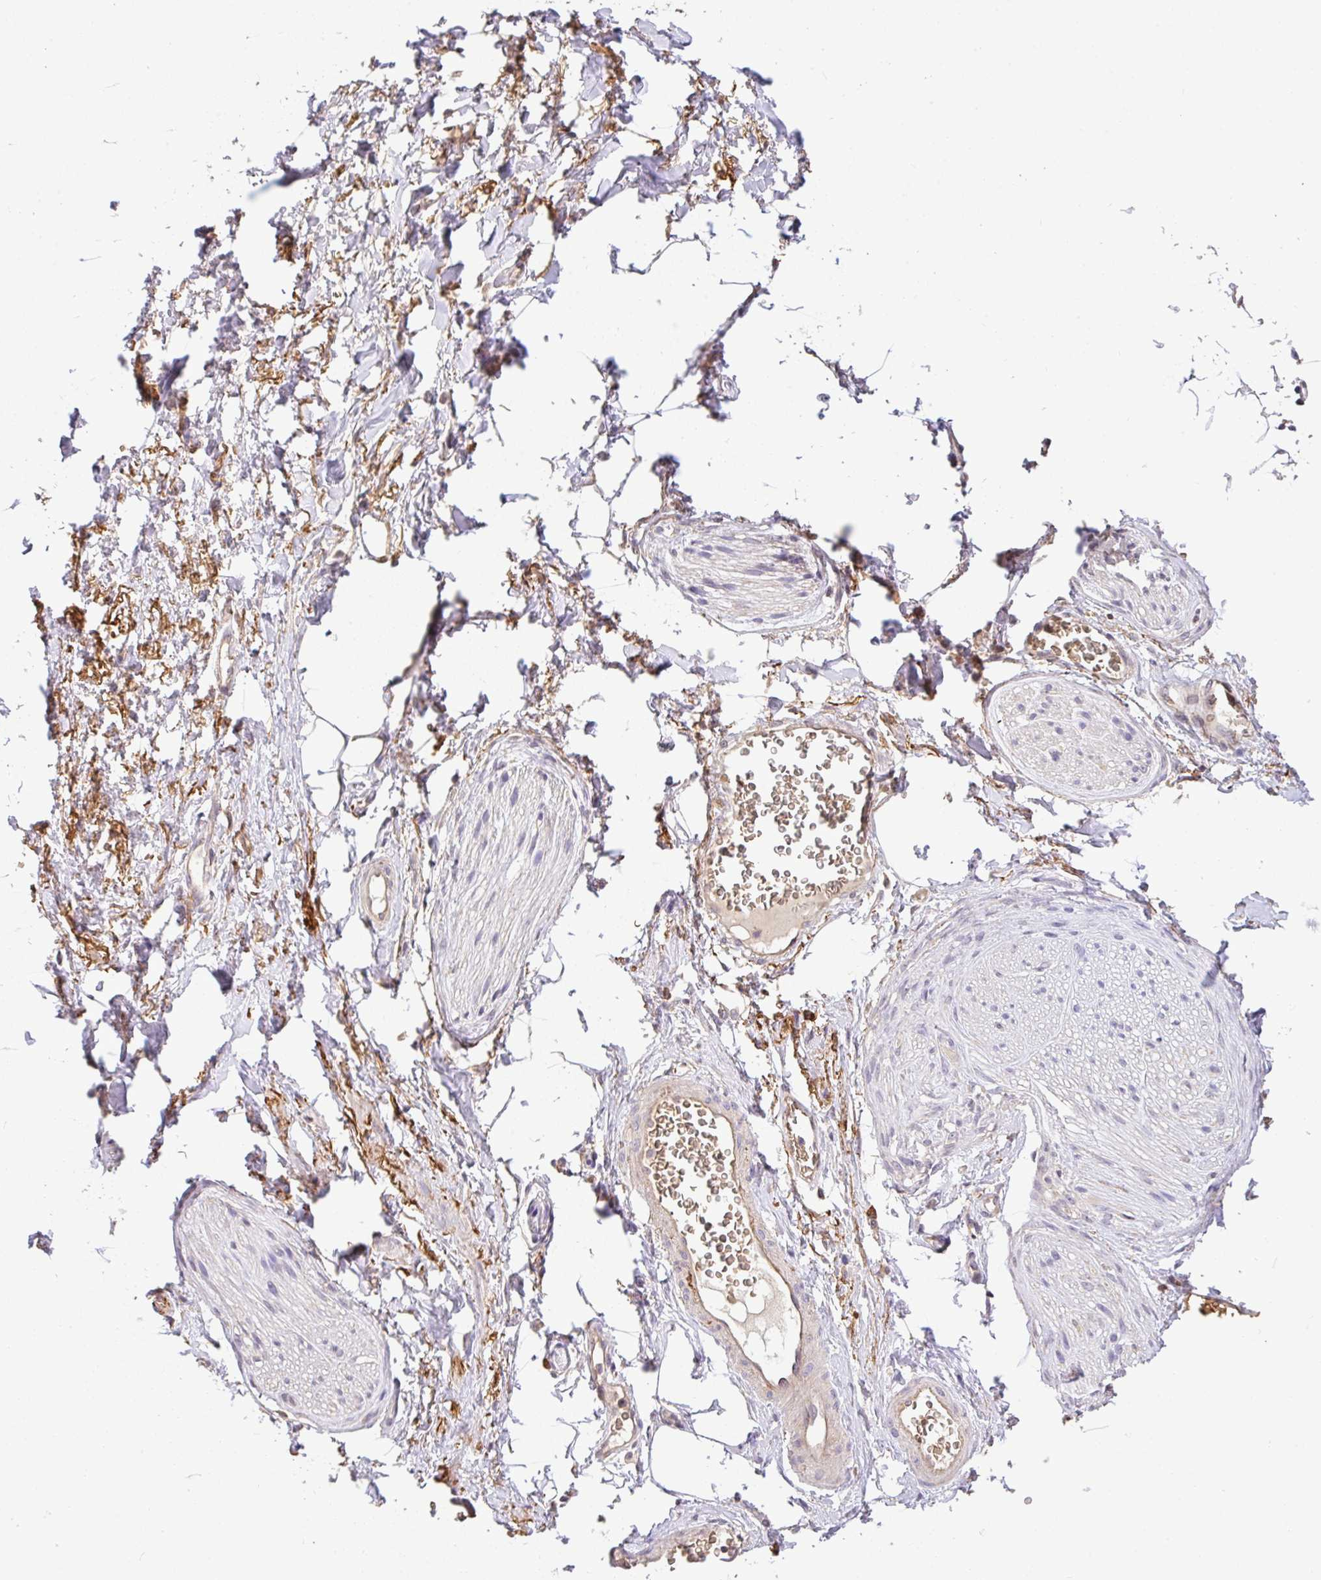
{"staining": {"intensity": "negative", "quantity": "none", "location": "none"}, "tissue": "adipose tissue", "cell_type": "Adipocytes", "image_type": "normal", "snomed": [{"axis": "morphology", "description": "Normal tissue, NOS"}, {"axis": "topography", "description": "Vagina"}, {"axis": "topography", "description": "Peripheral nerve tissue"}], "caption": "The photomicrograph exhibits no staining of adipocytes in unremarkable adipose tissue.", "gene": "C1QTNF9B", "patient": {"sex": "female", "age": 71}}